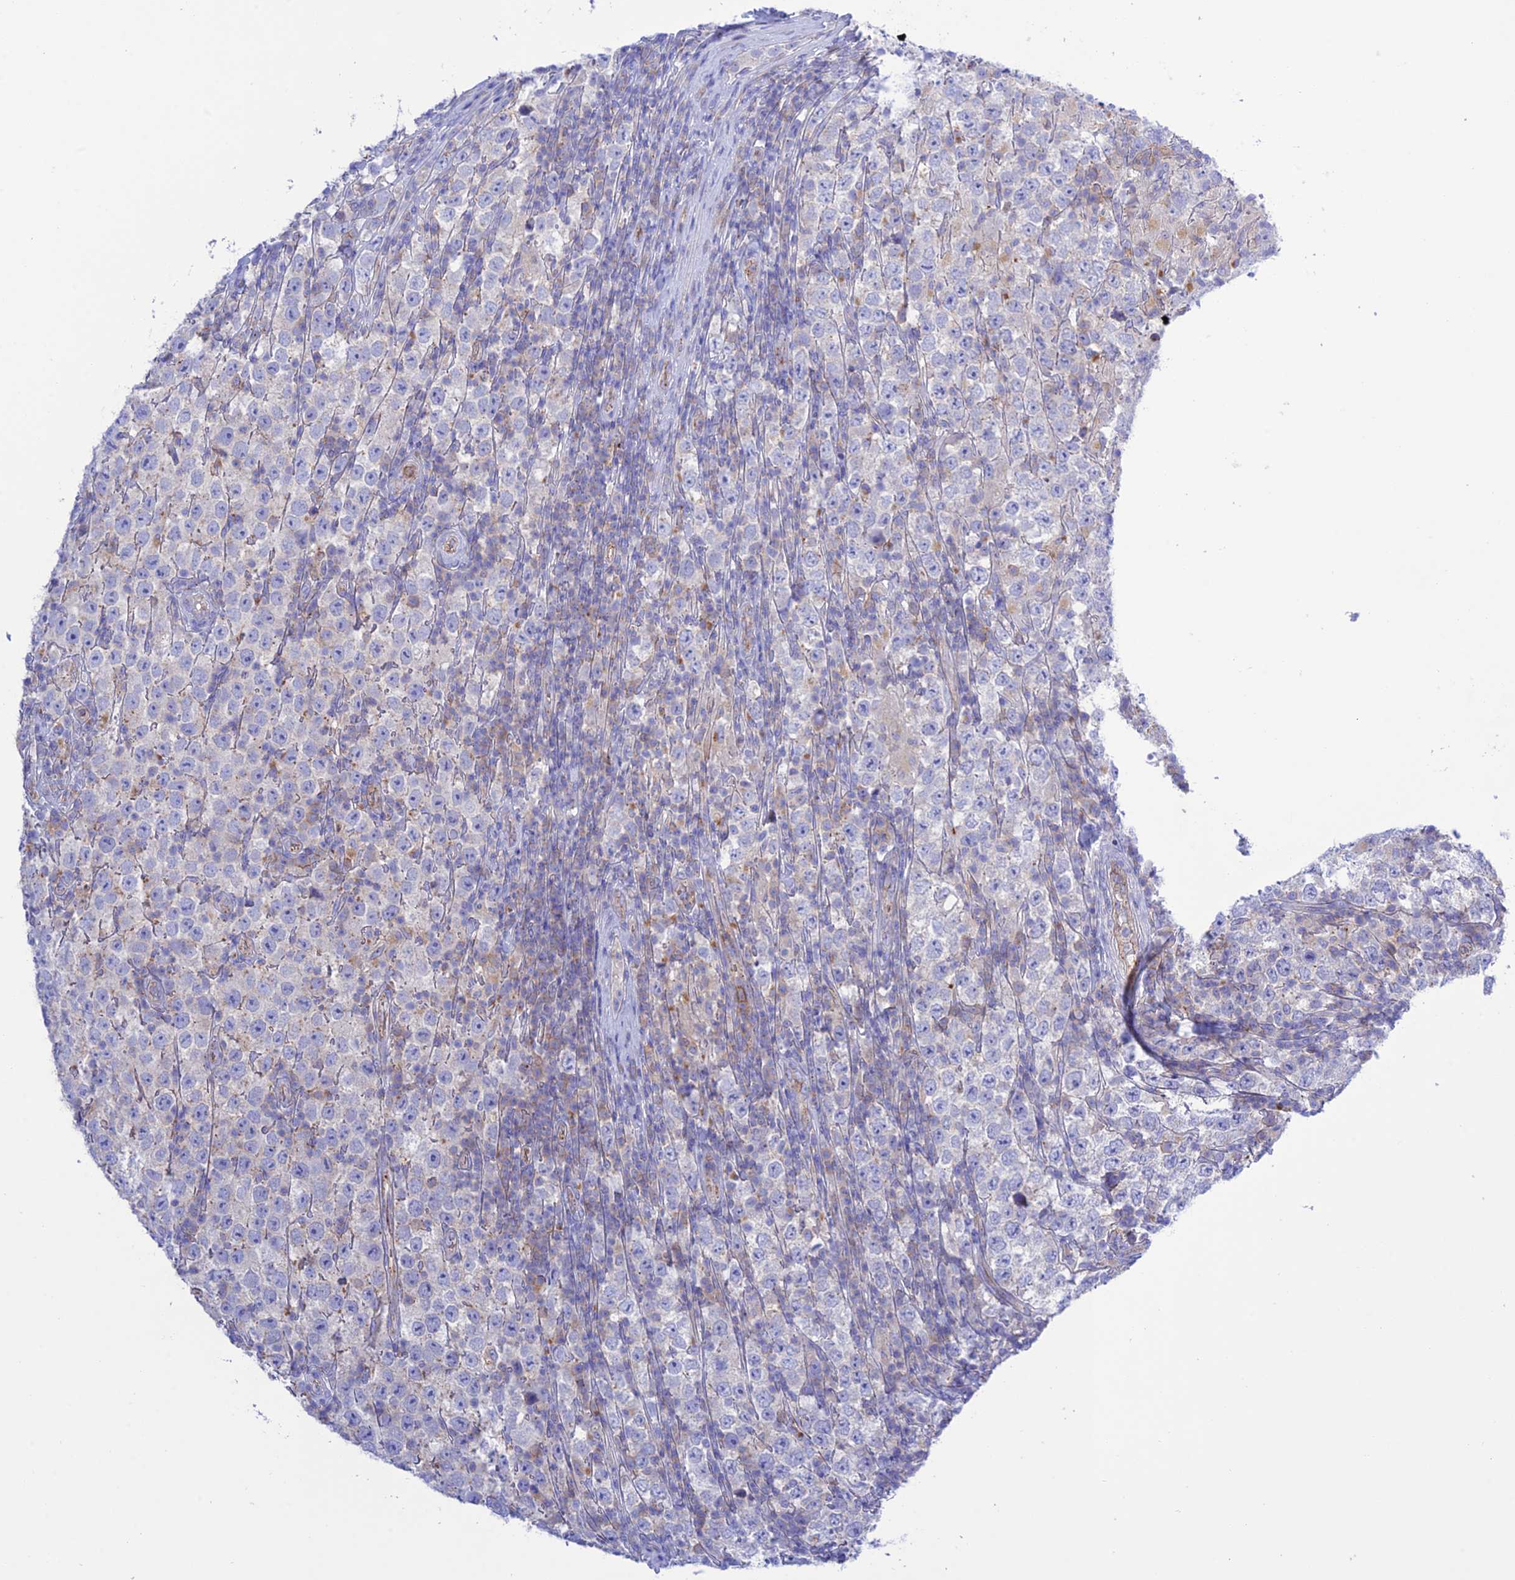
{"staining": {"intensity": "negative", "quantity": "none", "location": "none"}, "tissue": "testis cancer", "cell_type": "Tumor cells", "image_type": "cancer", "snomed": [{"axis": "morphology", "description": "Normal tissue, NOS"}, {"axis": "morphology", "description": "Urothelial carcinoma, High grade"}, {"axis": "morphology", "description": "Seminoma, NOS"}, {"axis": "morphology", "description": "Carcinoma, Embryonal, NOS"}, {"axis": "topography", "description": "Urinary bladder"}, {"axis": "topography", "description": "Testis"}], "caption": "Tumor cells are negative for brown protein staining in testis cancer. (Immunohistochemistry (ihc), brightfield microscopy, high magnification).", "gene": "CHSY3", "patient": {"sex": "male", "age": 41}}